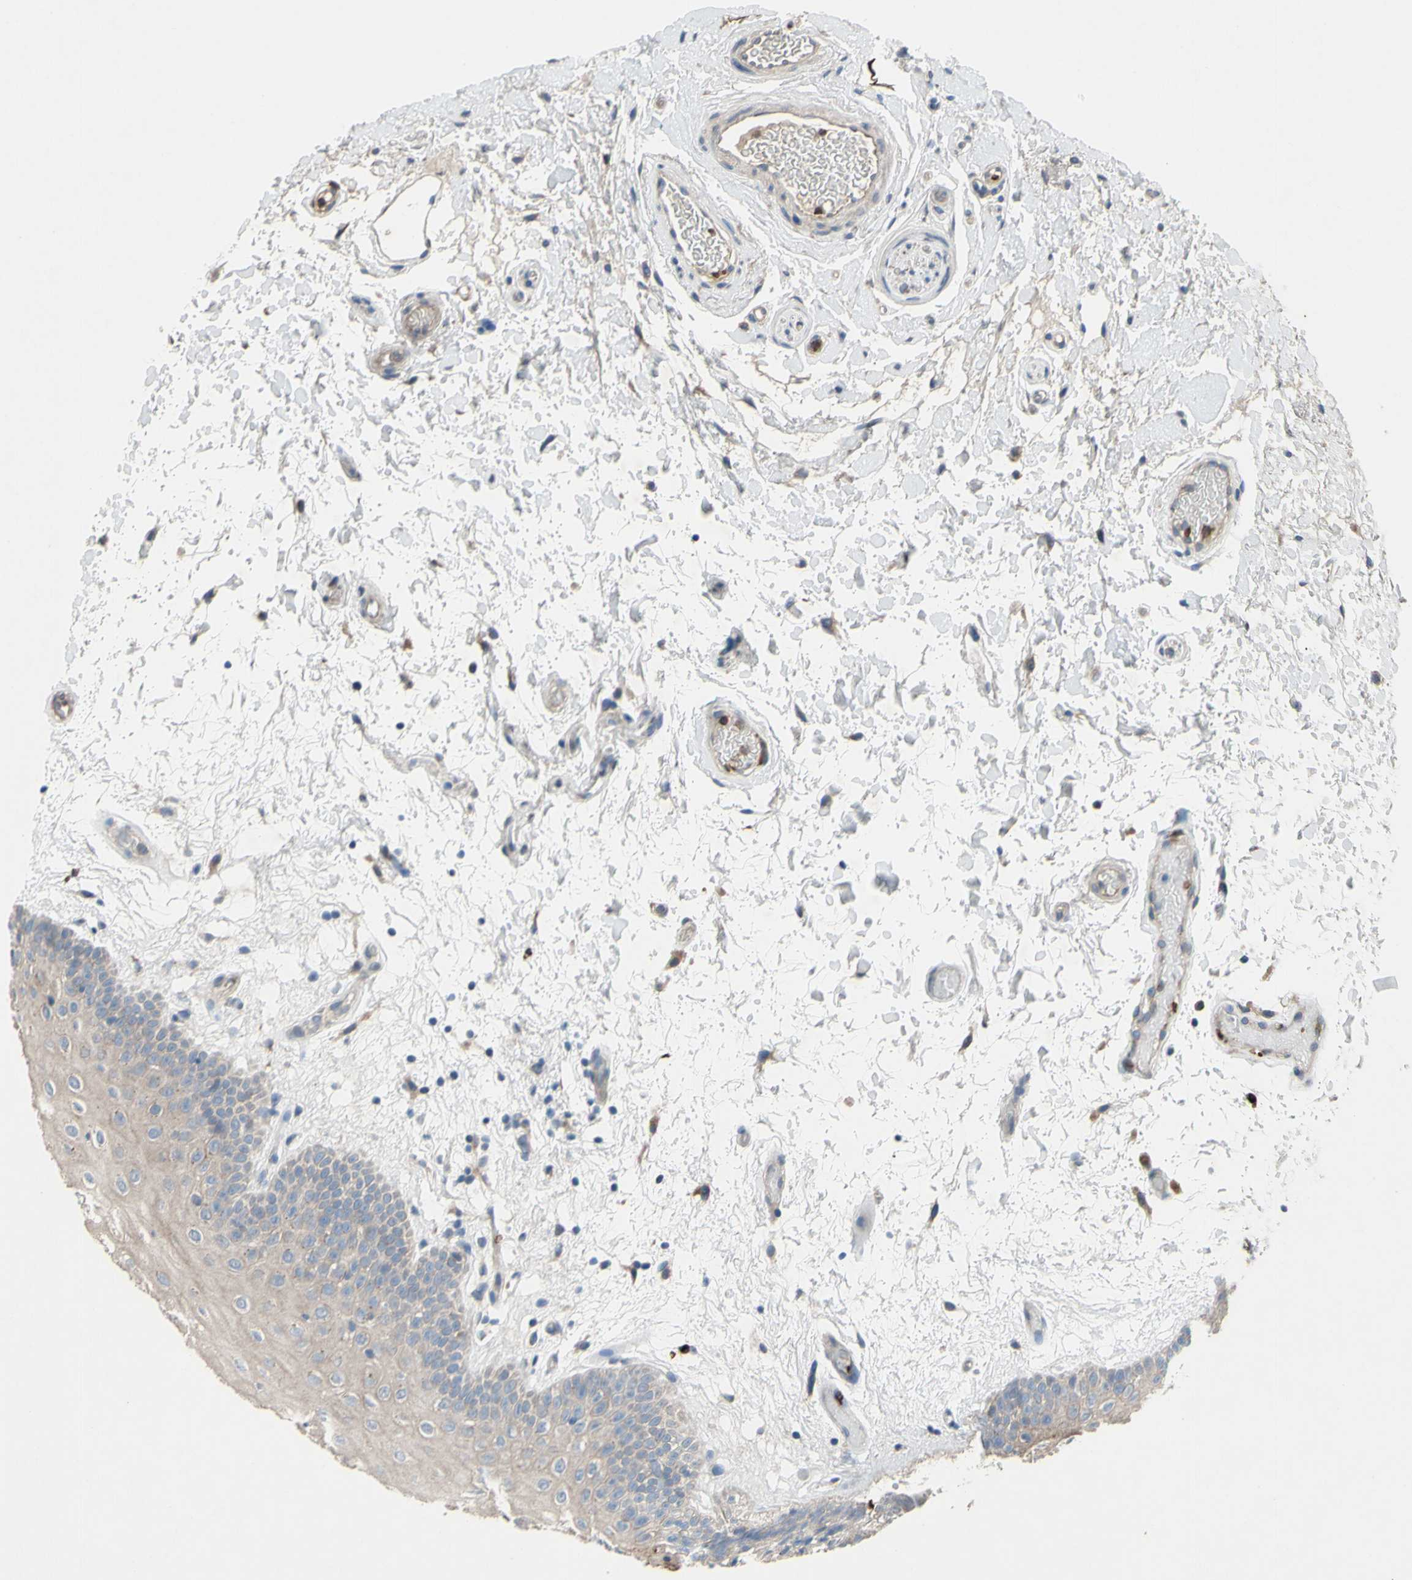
{"staining": {"intensity": "moderate", "quantity": ">75%", "location": "cytoplasmic/membranous"}, "tissue": "oral mucosa", "cell_type": "Squamous epithelial cells", "image_type": "normal", "snomed": [{"axis": "morphology", "description": "Normal tissue, NOS"}, {"axis": "morphology", "description": "Squamous cell carcinoma, NOS"}, {"axis": "topography", "description": "Skeletal muscle"}, {"axis": "topography", "description": "Oral tissue"}, {"axis": "topography", "description": "Head-Neck"}], "caption": "Protein staining of normal oral mucosa reveals moderate cytoplasmic/membranous expression in approximately >75% of squamous epithelial cells. (IHC, brightfield microscopy, high magnification).", "gene": "GRAMD2B", "patient": {"sex": "male", "age": 71}}